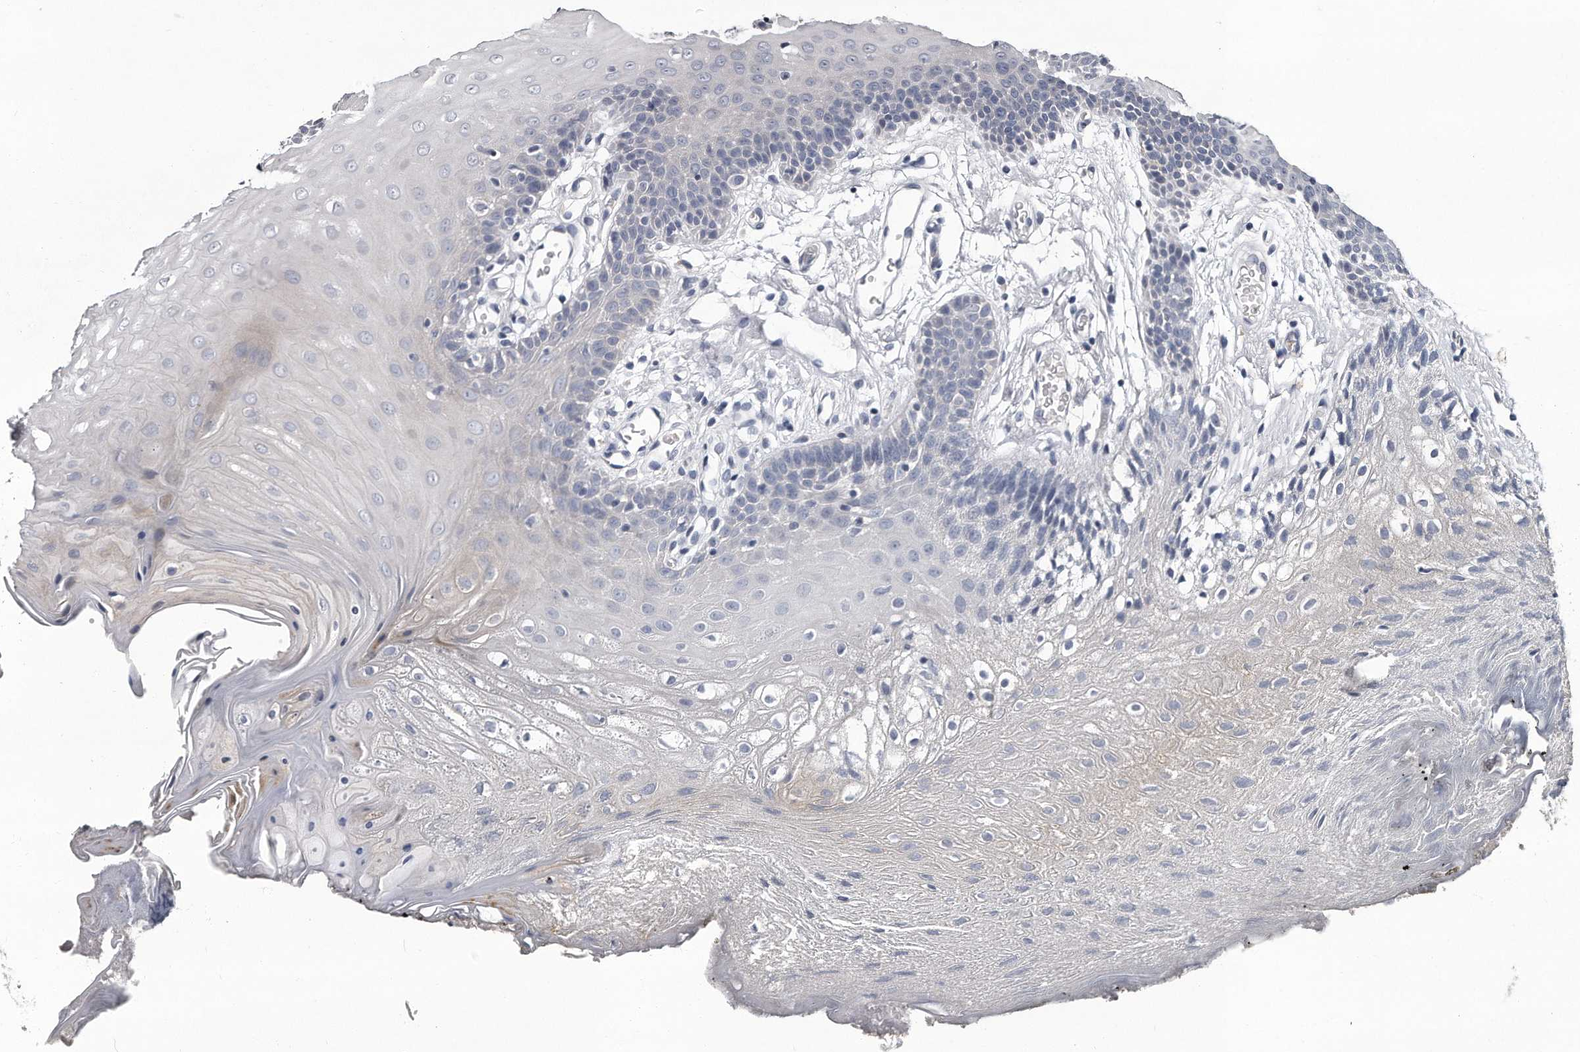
{"staining": {"intensity": "negative", "quantity": "none", "location": "none"}, "tissue": "oral mucosa", "cell_type": "Squamous epithelial cells", "image_type": "normal", "snomed": [{"axis": "morphology", "description": "Normal tissue, NOS"}, {"axis": "morphology", "description": "Squamous cell carcinoma, NOS"}, {"axis": "topography", "description": "Skeletal muscle"}, {"axis": "topography", "description": "Oral tissue"}, {"axis": "topography", "description": "Salivary gland"}, {"axis": "topography", "description": "Head-Neck"}], "caption": "Immunohistochemistry of unremarkable oral mucosa exhibits no staining in squamous epithelial cells. (Brightfield microscopy of DAB immunohistochemistry at high magnification).", "gene": "GAPVD1", "patient": {"sex": "male", "age": 54}}